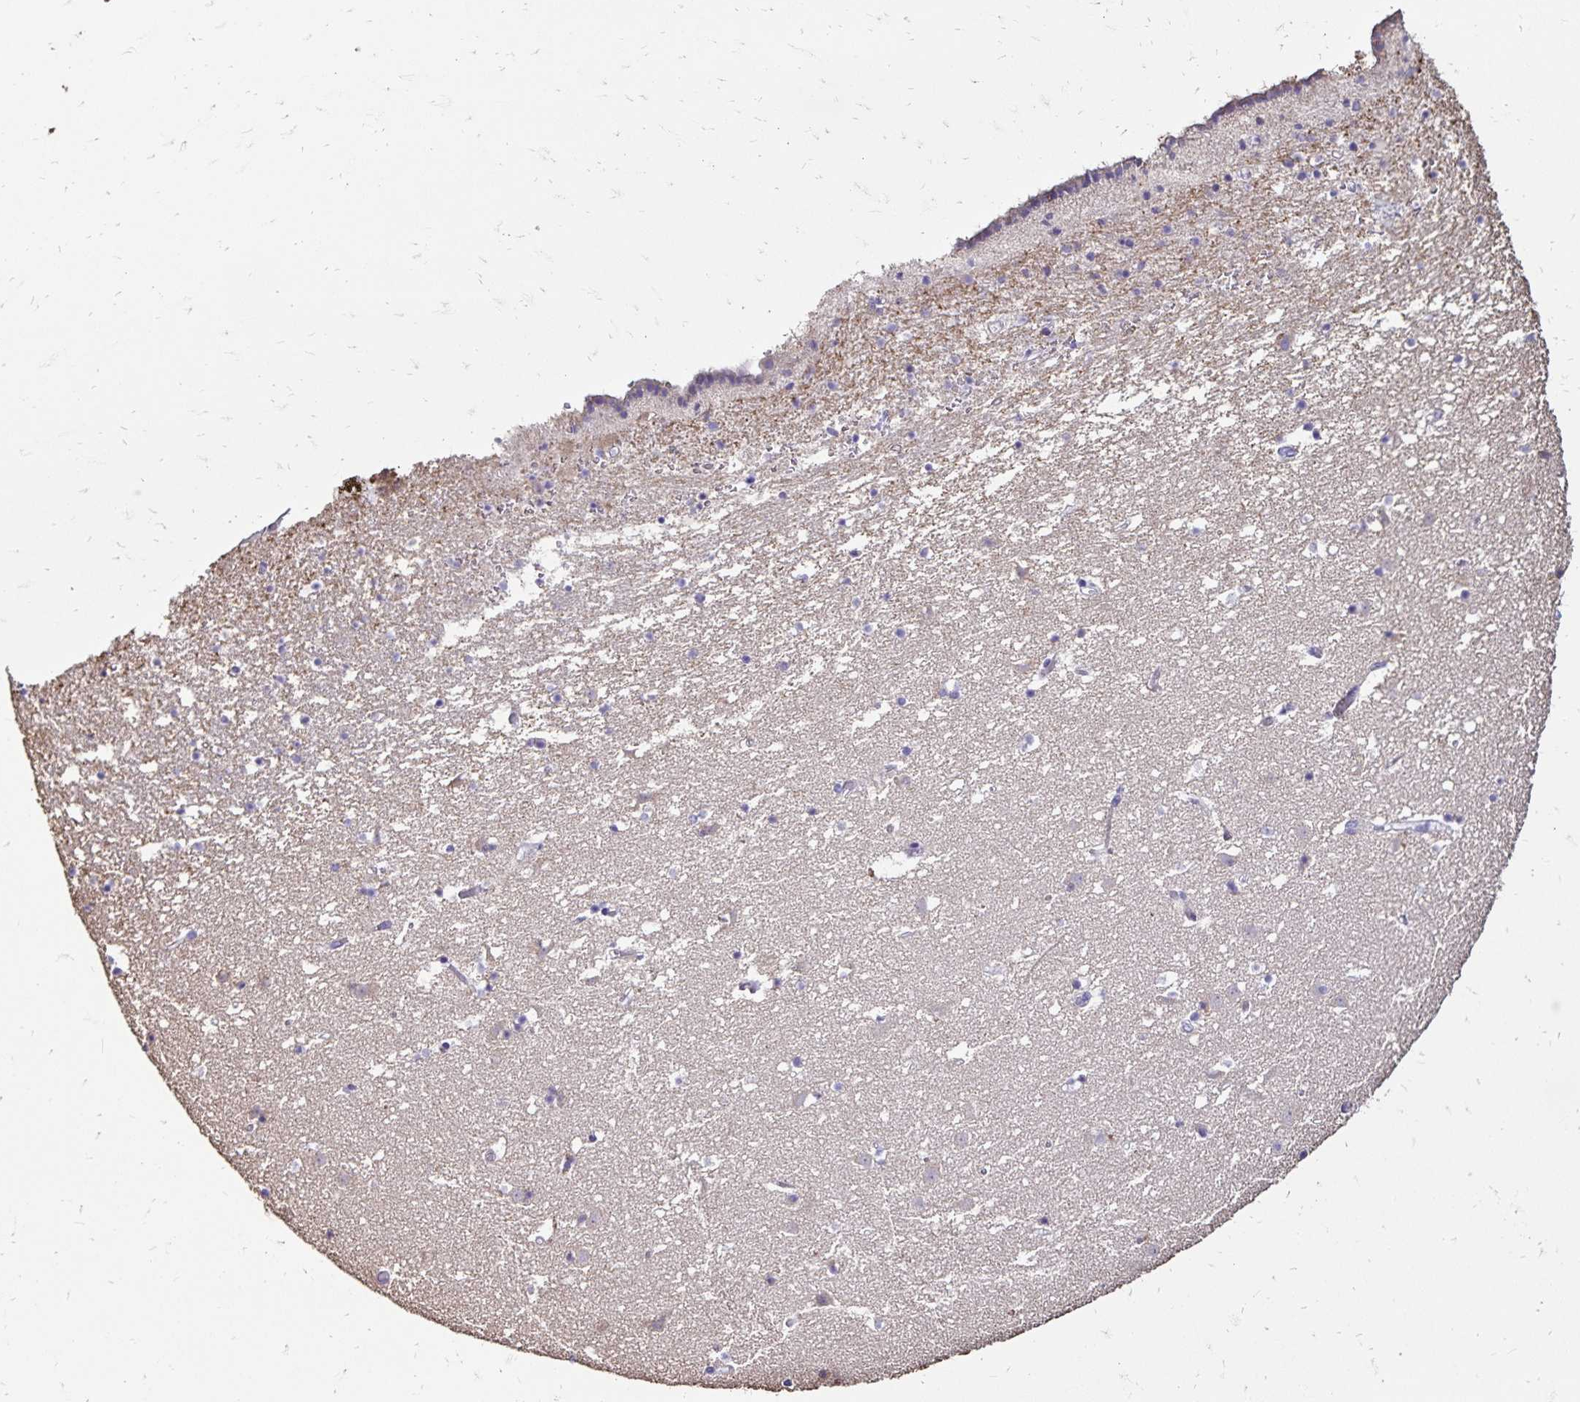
{"staining": {"intensity": "negative", "quantity": "none", "location": "none"}, "tissue": "caudate", "cell_type": "Glial cells", "image_type": "normal", "snomed": [{"axis": "morphology", "description": "Normal tissue, NOS"}, {"axis": "topography", "description": "Lateral ventricle wall"}], "caption": "Micrograph shows no protein positivity in glial cells of unremarkable caudate. The staining is performed using DAB (3,3'-diaminobenzidine) brown chromogen with nuclei counter-stained in using hematoxylin.", "gene": "EVPL", "patient": {"sex": "female", "age": 42}}